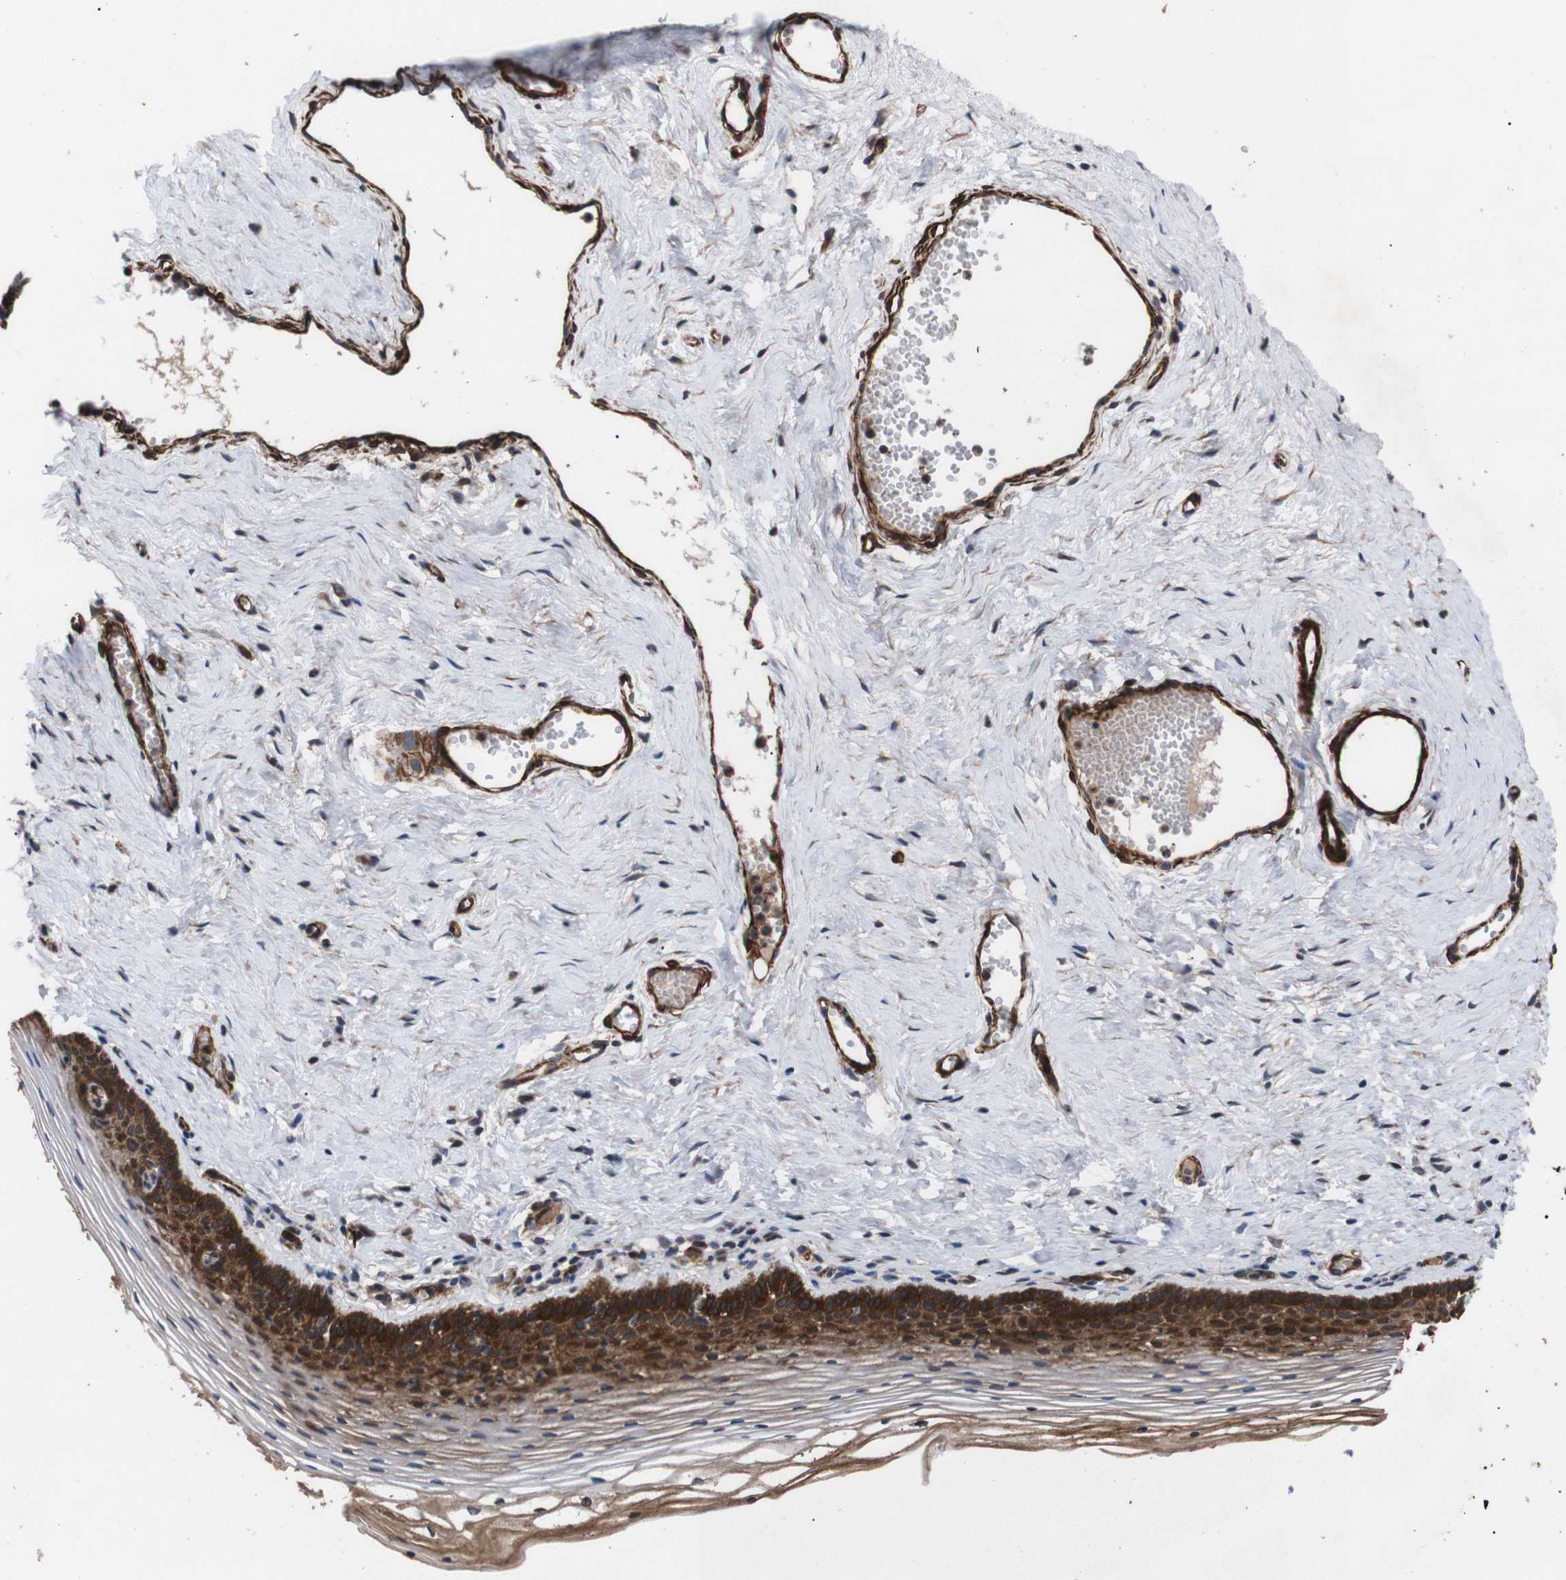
{"staining": {"intensity": "strong", "quantity": ">75%", "location": "cytoplasmic/membranous"}, "tissue": "vagina", "cell_type": "Squamous epithelial cells", "image_type": "normal", "snomed": [{"axis": "morphology", "description": "Normal tissue, NOS"}, {"axis": "topography", "description": "Vagina"}], "caption": "Immunohistochemical staining of unremarkable vagina reveals strong cytoplasmic/membranous protein positivity in approximately >75% of squamous epithelial cells.", "gene": "PAWR", "patient": {"sex": "female", "age": 32}}